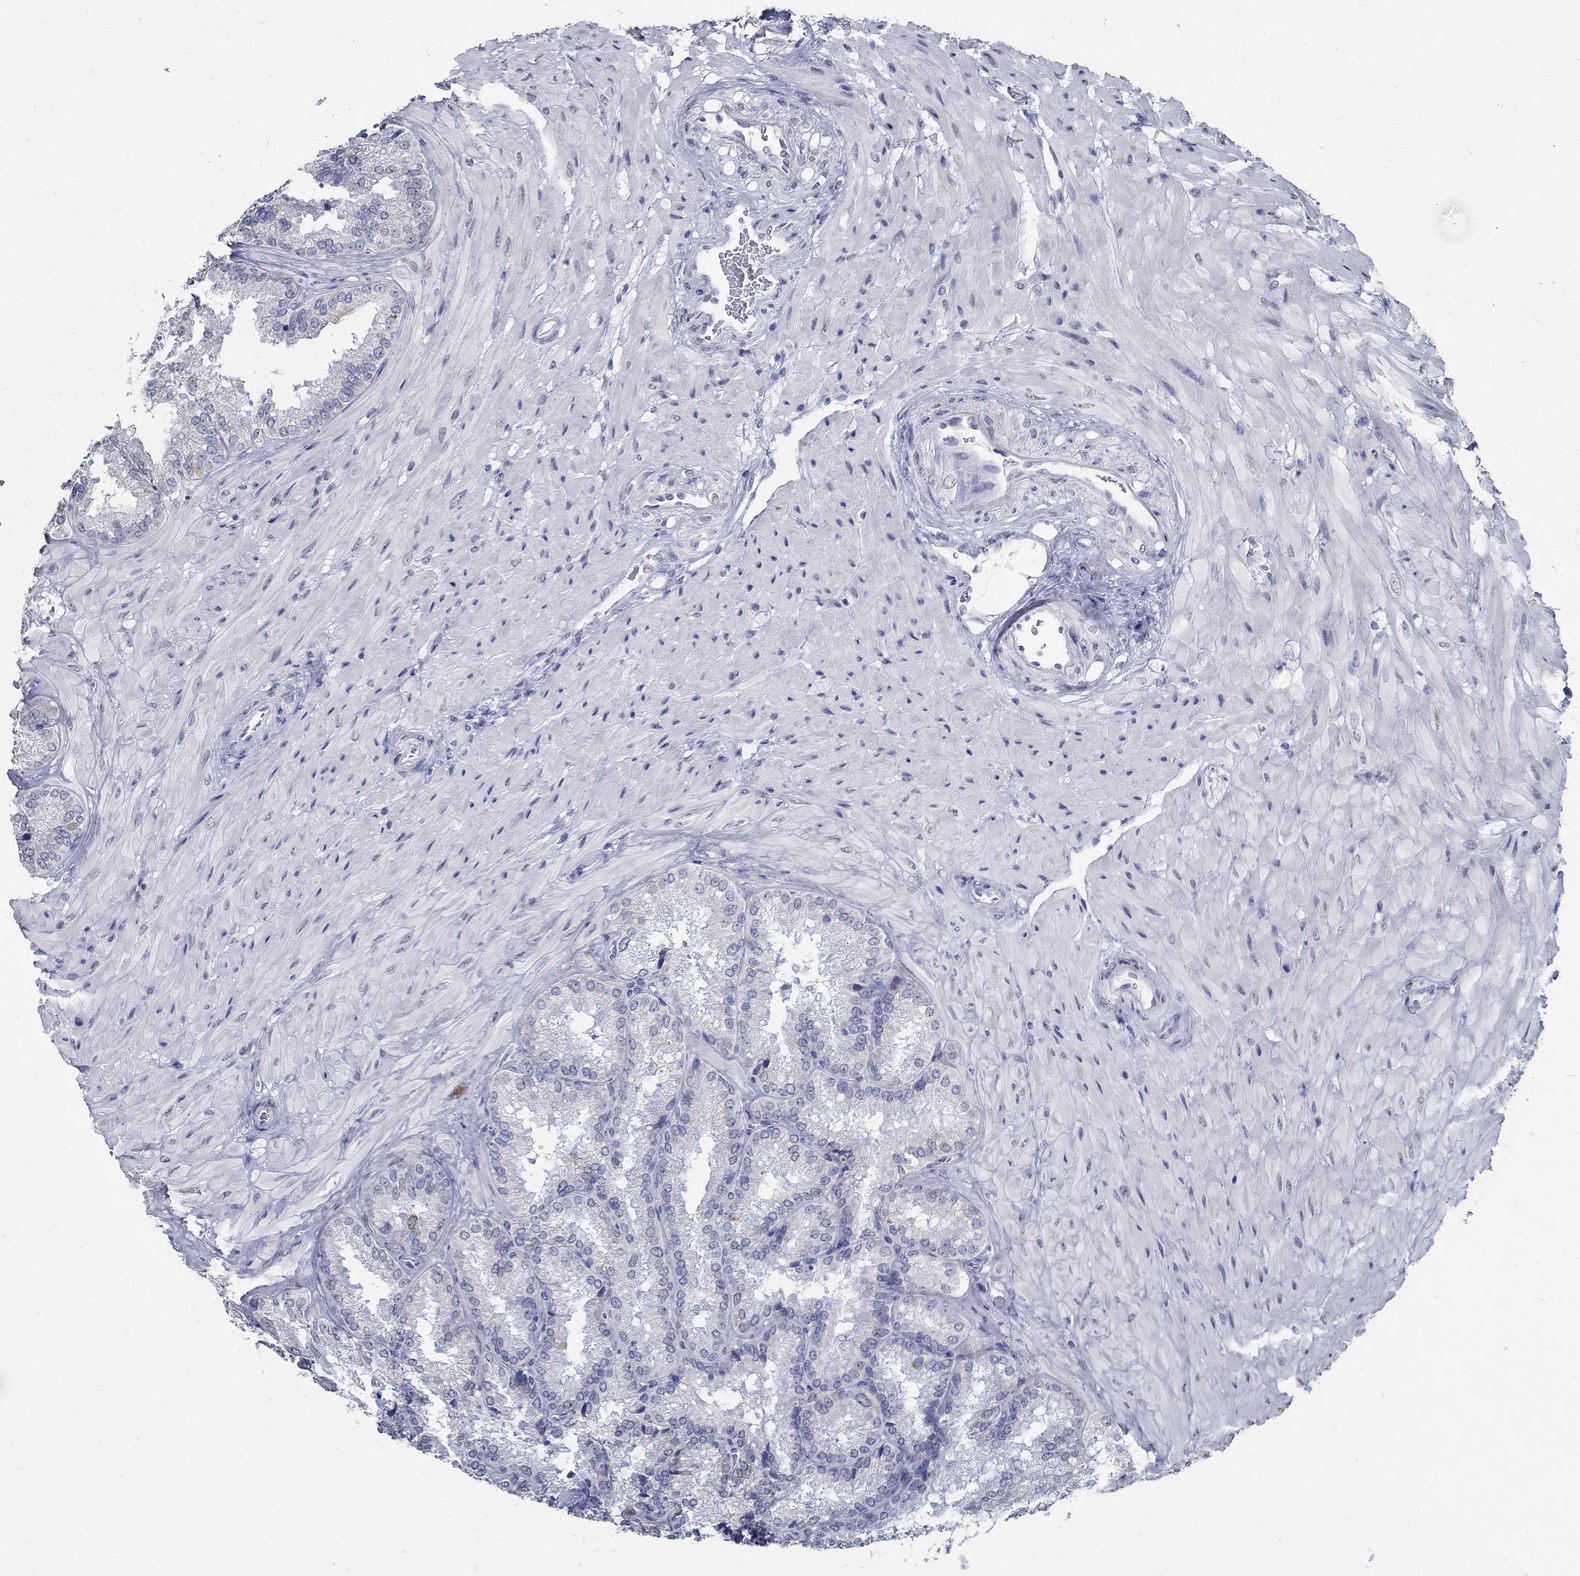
{"staining": {"intensity": "negative", "quantity": "none", "location": "none"}, "tissue": "seminal vesicle", "cell_type": "Glandular cells", "image_type": "normal", "snomed": [{"axis": "morphology", "description": "Normal tissue, NOS"}, {"axis": "topography", "description": "Seminal veicle"}], "caption": "This is a micrograph of immunohistochemistry (IHC) staining of benign seminal vesicle, which shows no expression in glandular cells.", "gene": "TSPAN16", "patient": {"sex": "male", "age": 37}}